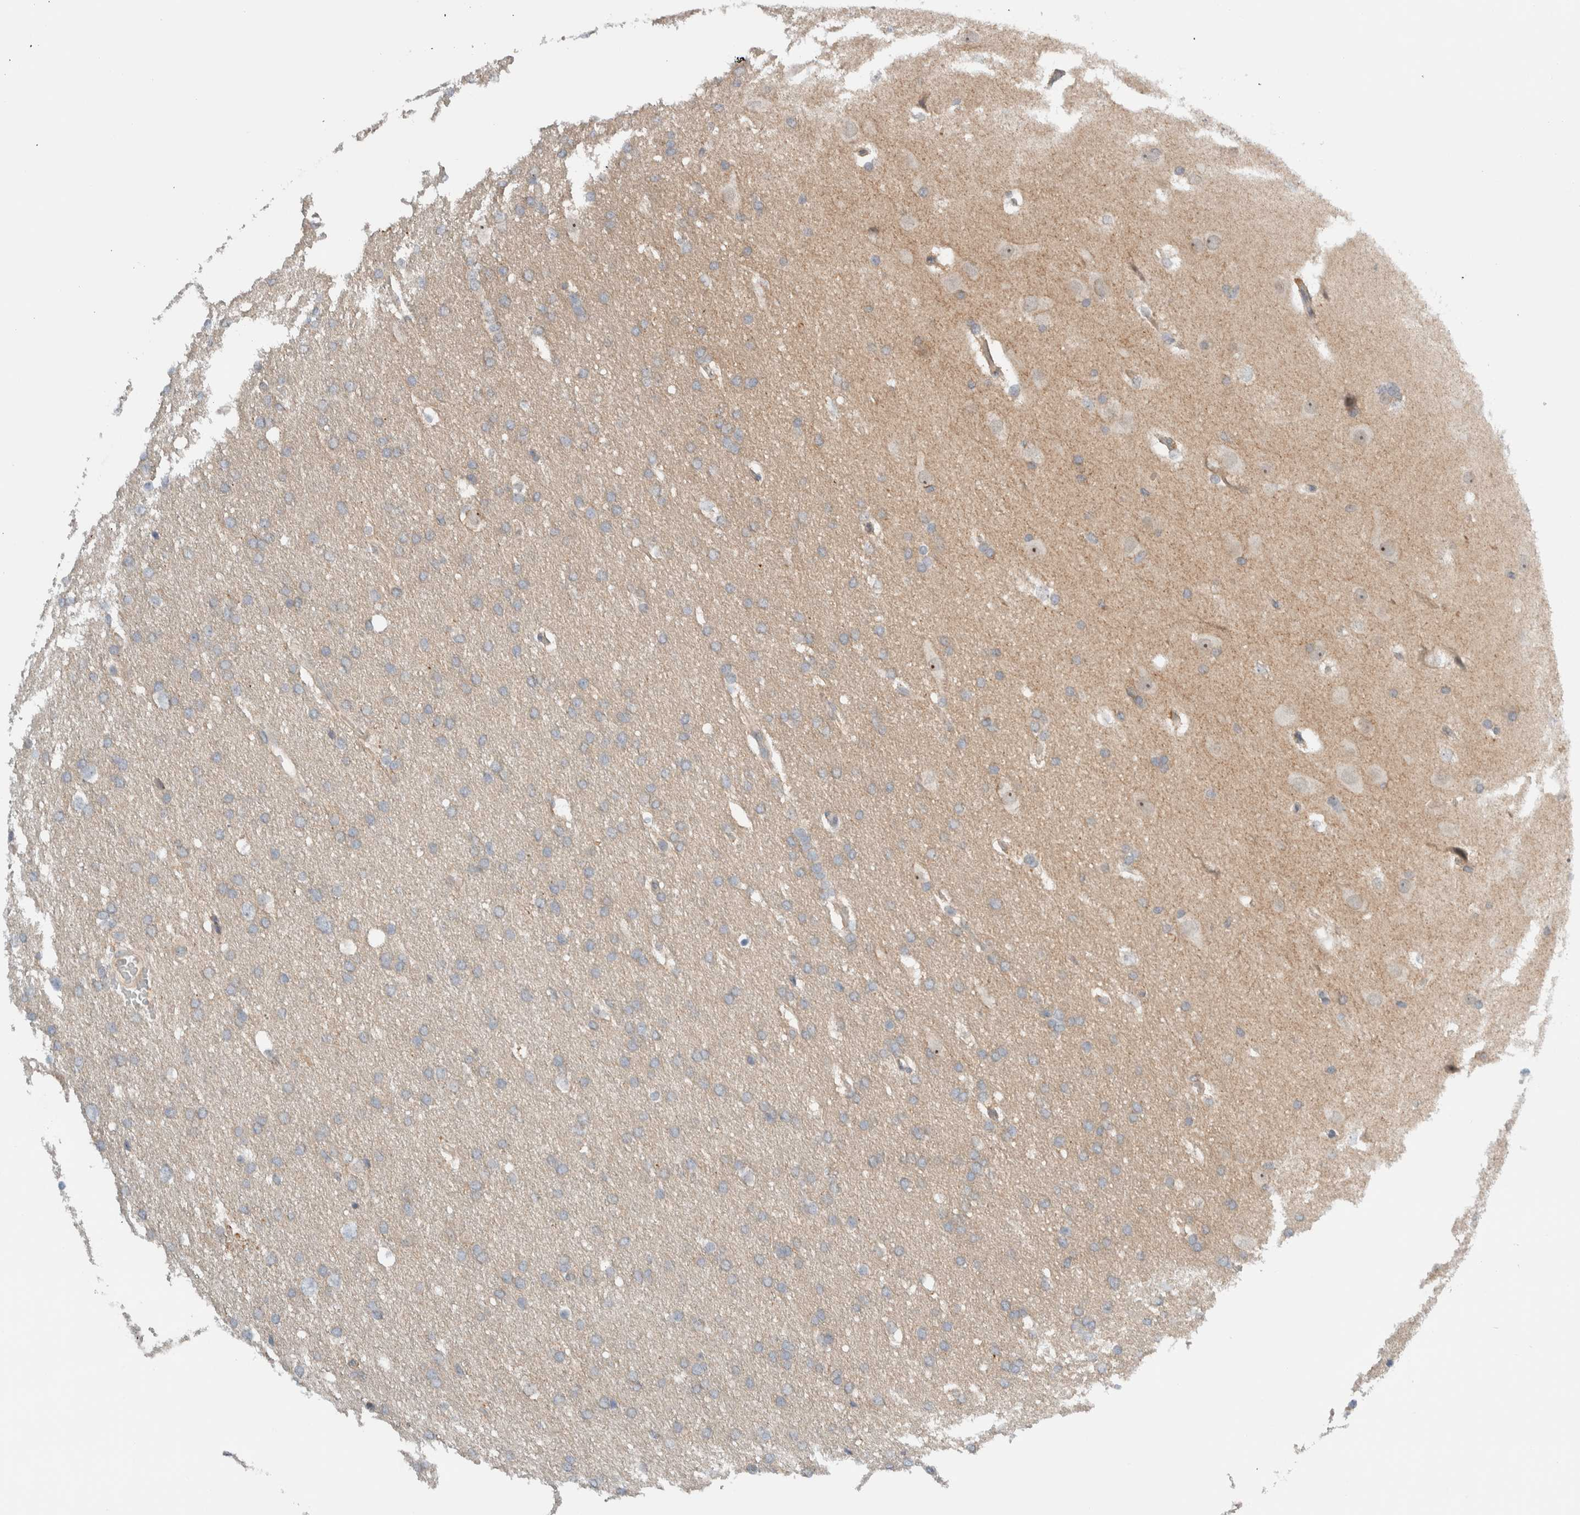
{"staining": {"intensity": "weak", "quantity": "25%-75%", "location": "cytoplasmic/membranous"}, "tissue": "glioma", "cell_type": "Tumor cells", "image_type": "cancer", "snomed": [{"axis": "morphology", "description": "Glioma, malignant, Low grade"}, {"axis": "topography", "description": "Brain"}], "caption": "Glioma stained with IHC exhibits weak cytoplasmic/membranous positivity in about 25%-75% of tumor cells.", "gene": "MPRIP", "patient": {"sex": "female", "age": 37}}